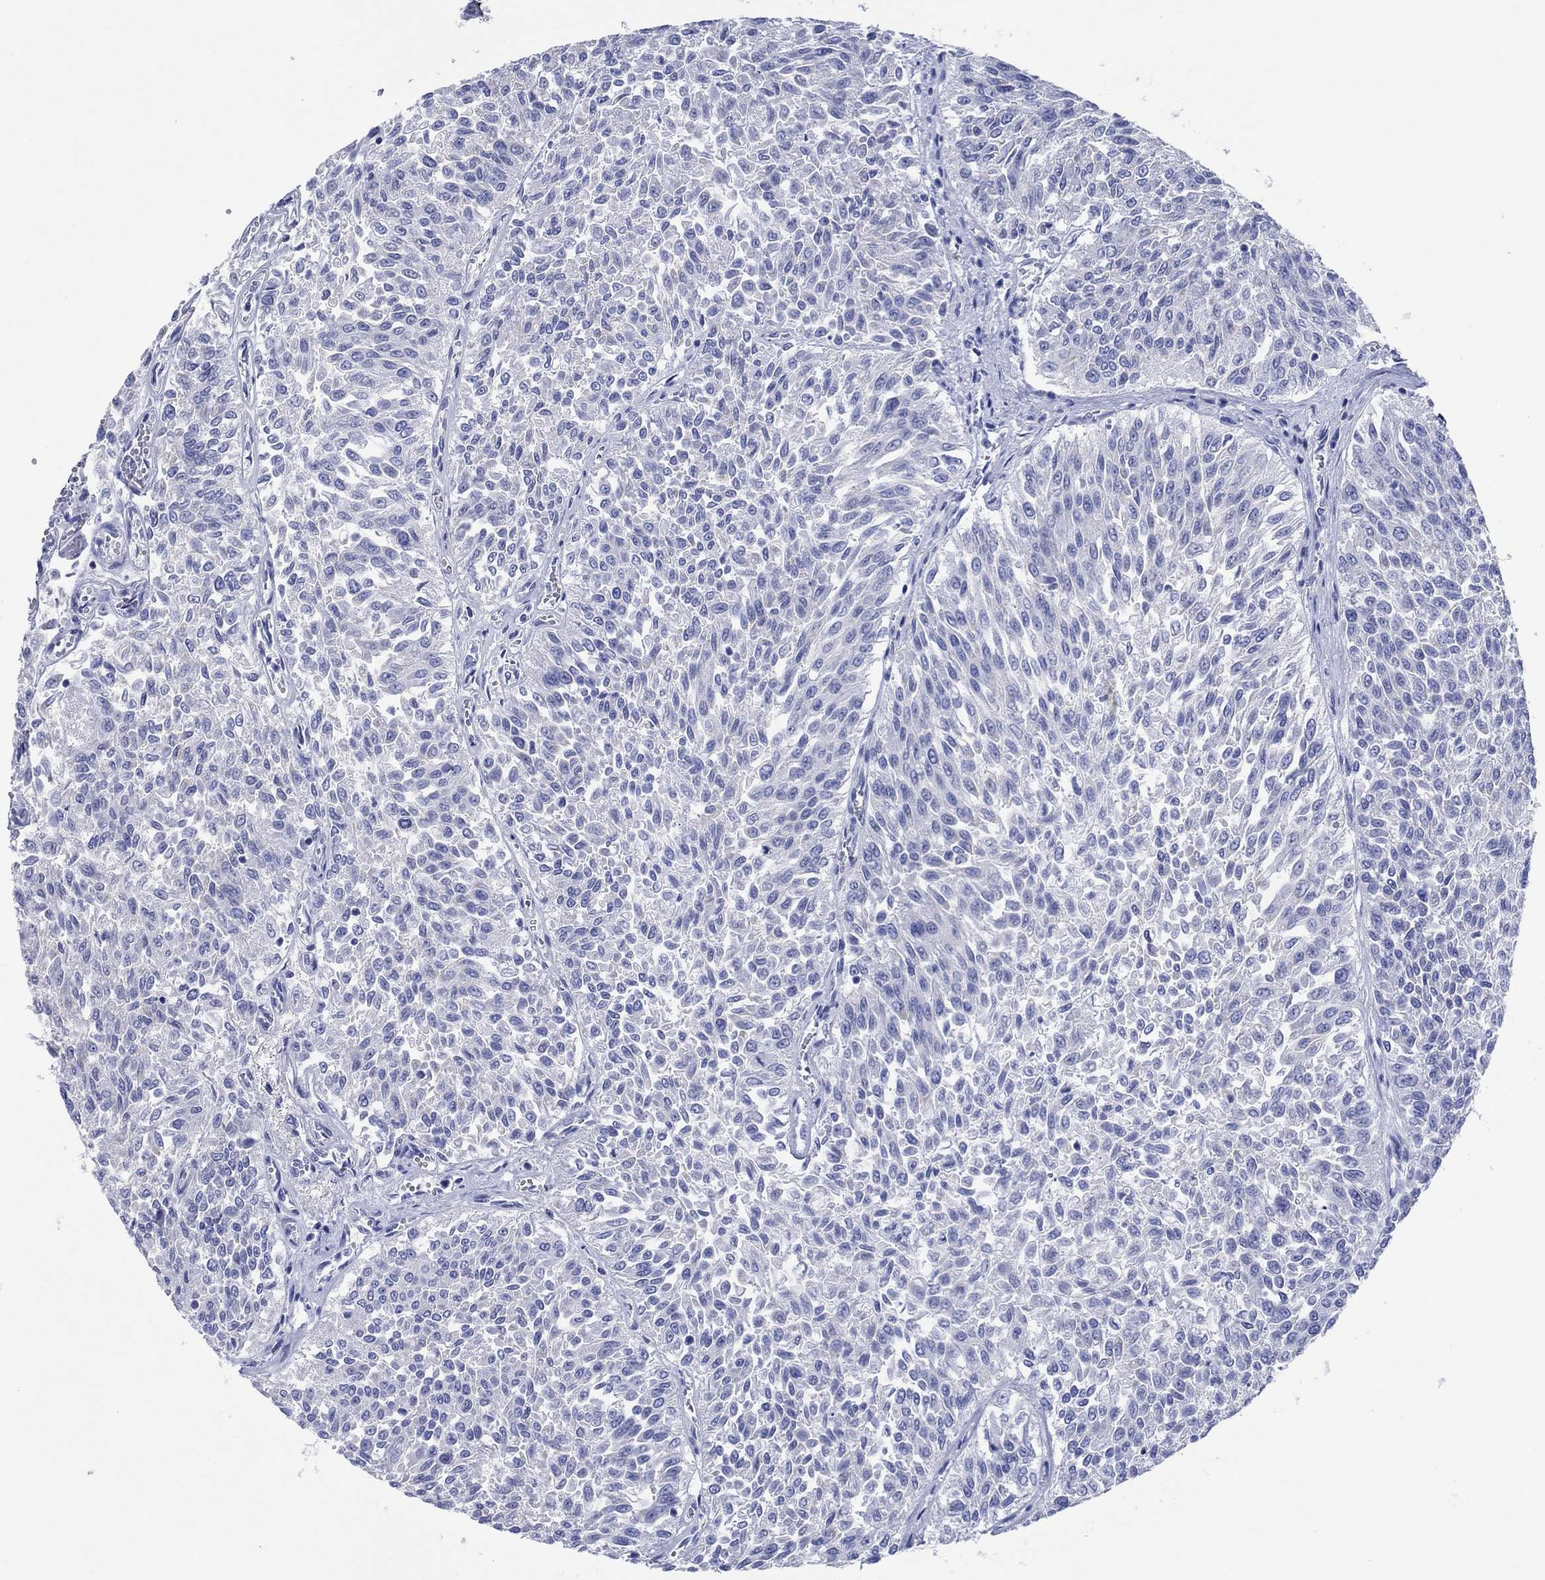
{"staining": {"intensity": "negative", "quantity": "none", "location": "none"}, "tissue": "urothelial cancer", "cell_type": "Tumor cells", "image_type": "cancer", "snomed": [{"axis": "morphology", "description": "Urothelial carcinoma, Low grade"}, {"axis": "topography", "description": "Urinary bladder"}], "caption": "Low-grade urothelial carcinoma stained for a protein using immunohistochemistry (IHC) shows no positivity tumor cells.", "gene": "HCRT", "patient": {"sex": "male", "age": 78}}